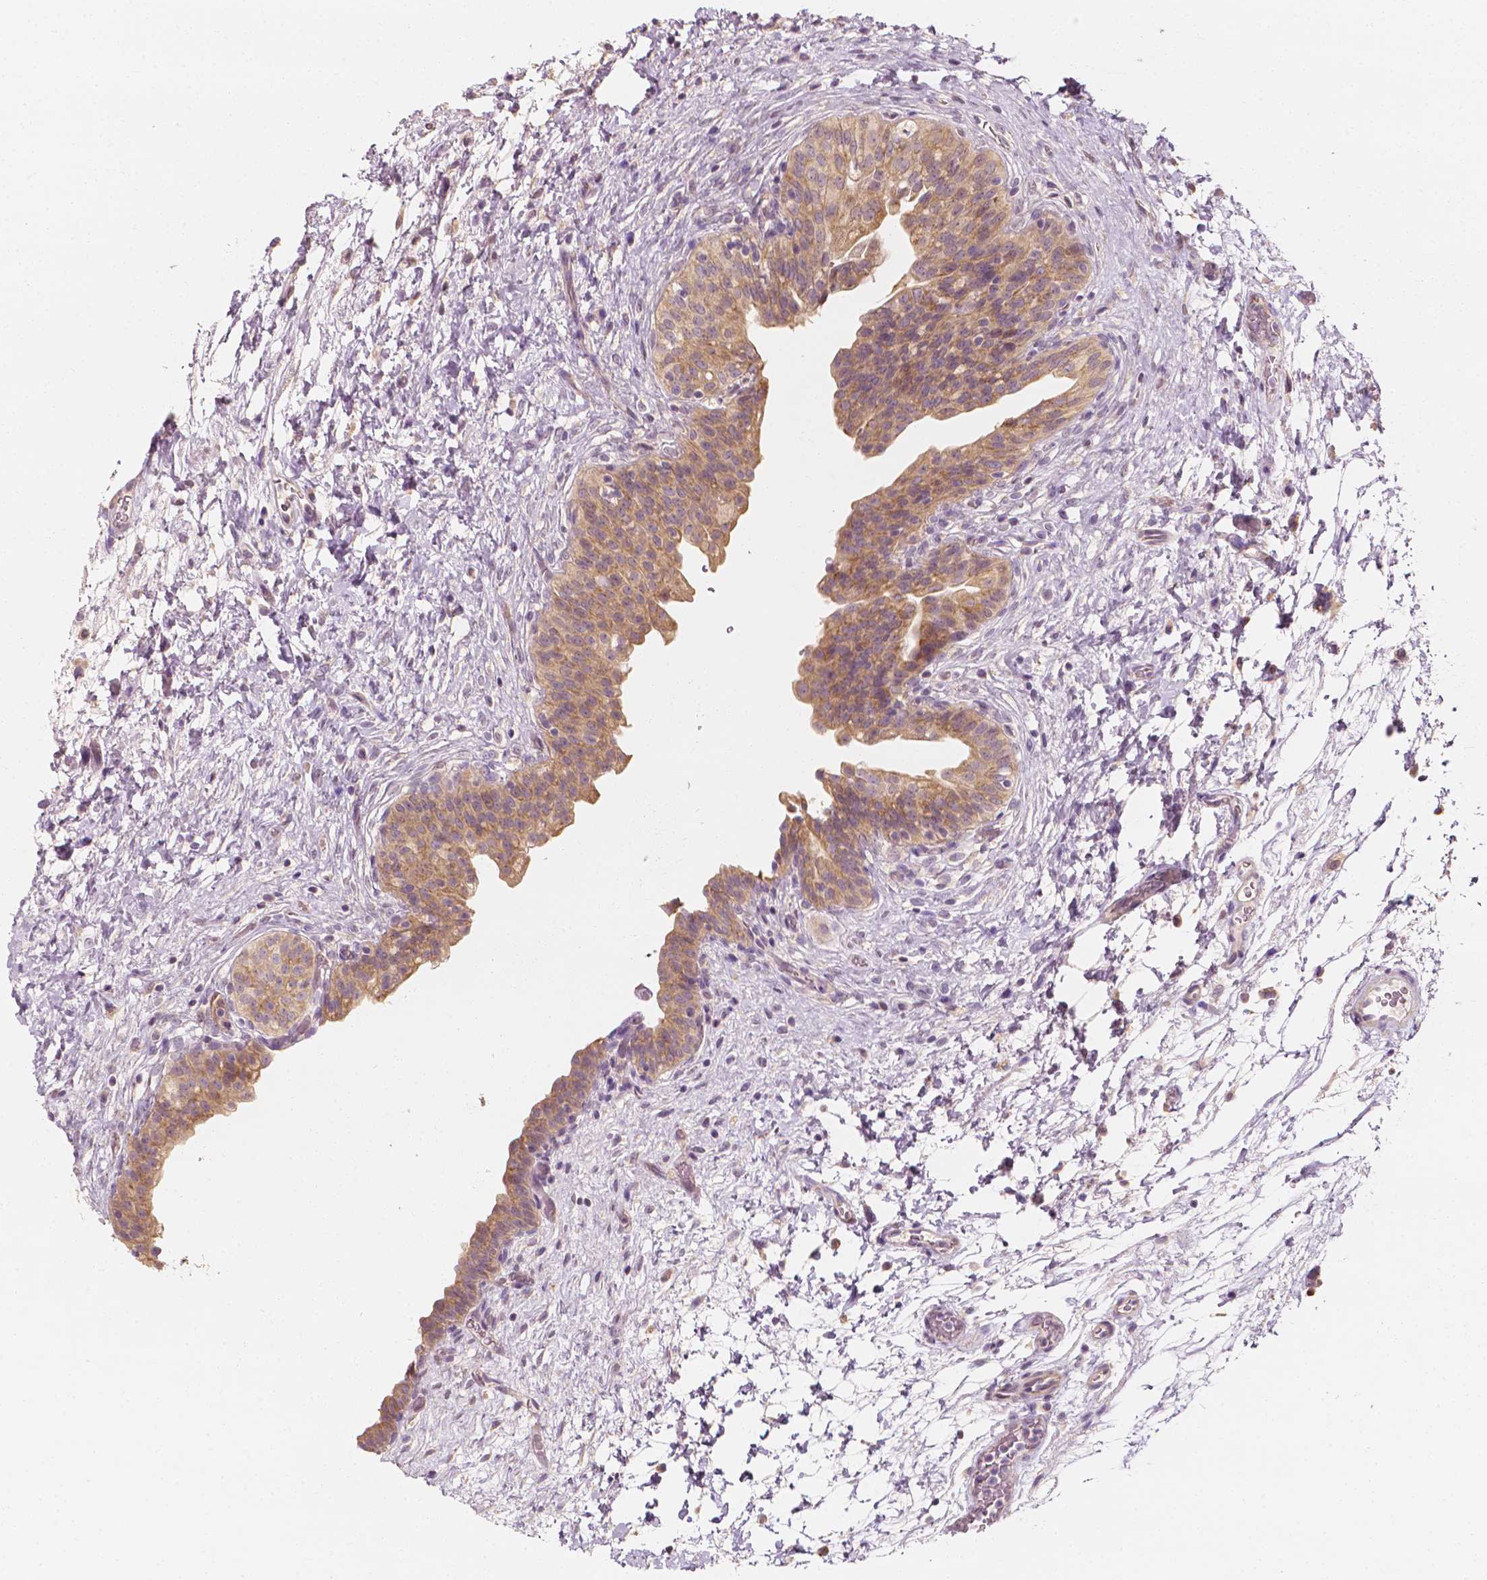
{"staining": {"intensity": "weak", "quantity": ">75%", "location": "cytoplasmic/membranous"}, "tissue": "urinary bladder", "cell_type": "Urothelial cells", "image_type": "normal", "snomed": [{"axis": "morphology", "description": "Normal tissue, NOS"}, {"axis": "topography", "description": "Urinary bladder"}], "caption": "Urinary bladder stained with a brown dye displays weak cytoplasmic/membranous positive positivity in about >75% of urothelial cells.", "gene": "SHPK", "patient": {"sex": "male", "age": 69}}